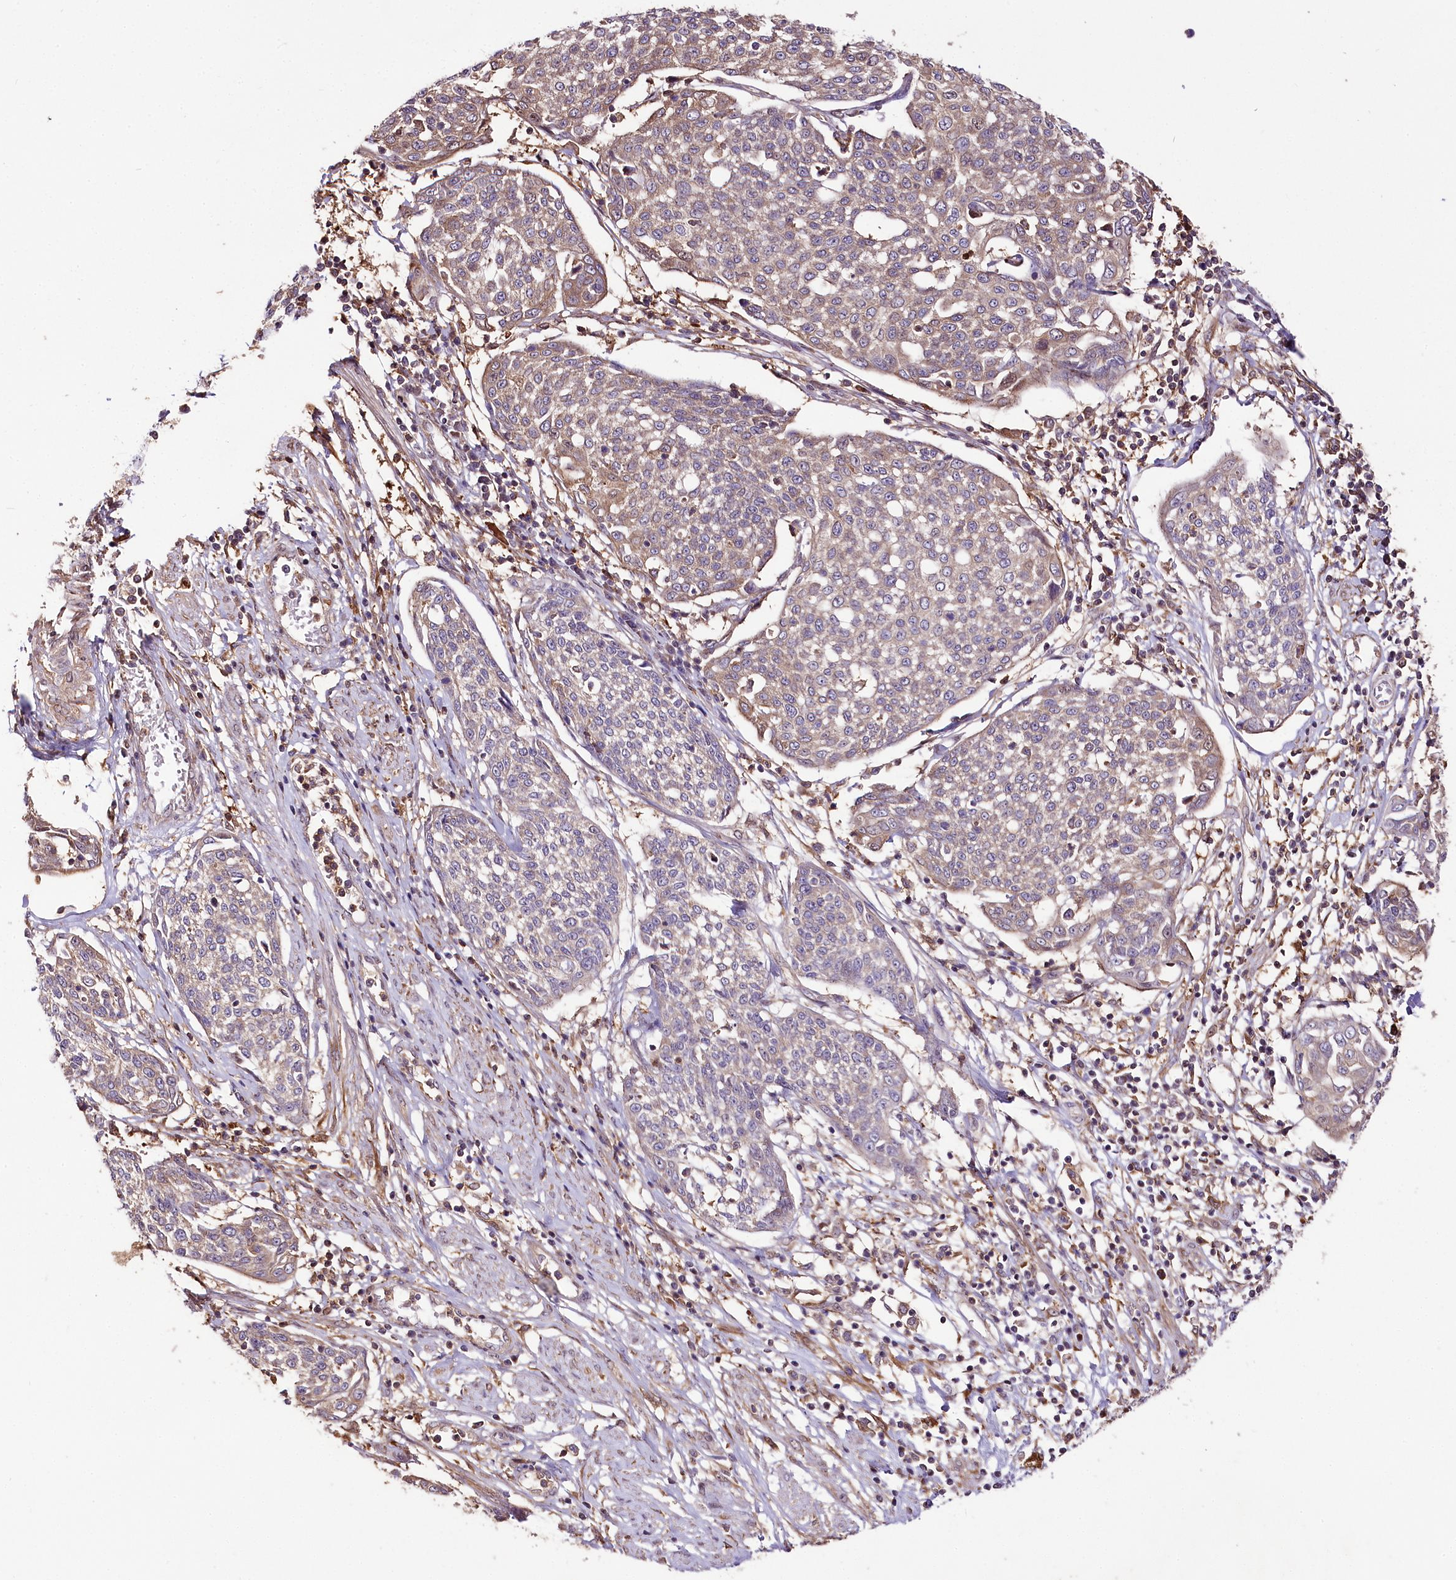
{"staining": {"intensity": "weak", "quantity": "<25%", "location": "cytoplasmic/membranous"}, "tissue": "cervical cancer", "cell_type": "Tumor cells", "image_type": "cancer", "snomed": [{"axis": "morphology", "description": "Squamous cell carcinoma, NOS"}, {"axis": "topography", "description": "Cervix"}], "caption": "This is an immunohistochemistry (IHC) photomicrograph of human cervical cancer (squamous cell carcinoma). There is no expression in tumor cells.", "gene": "UGP2", "patient": {"sex": "female", "age": 34}}